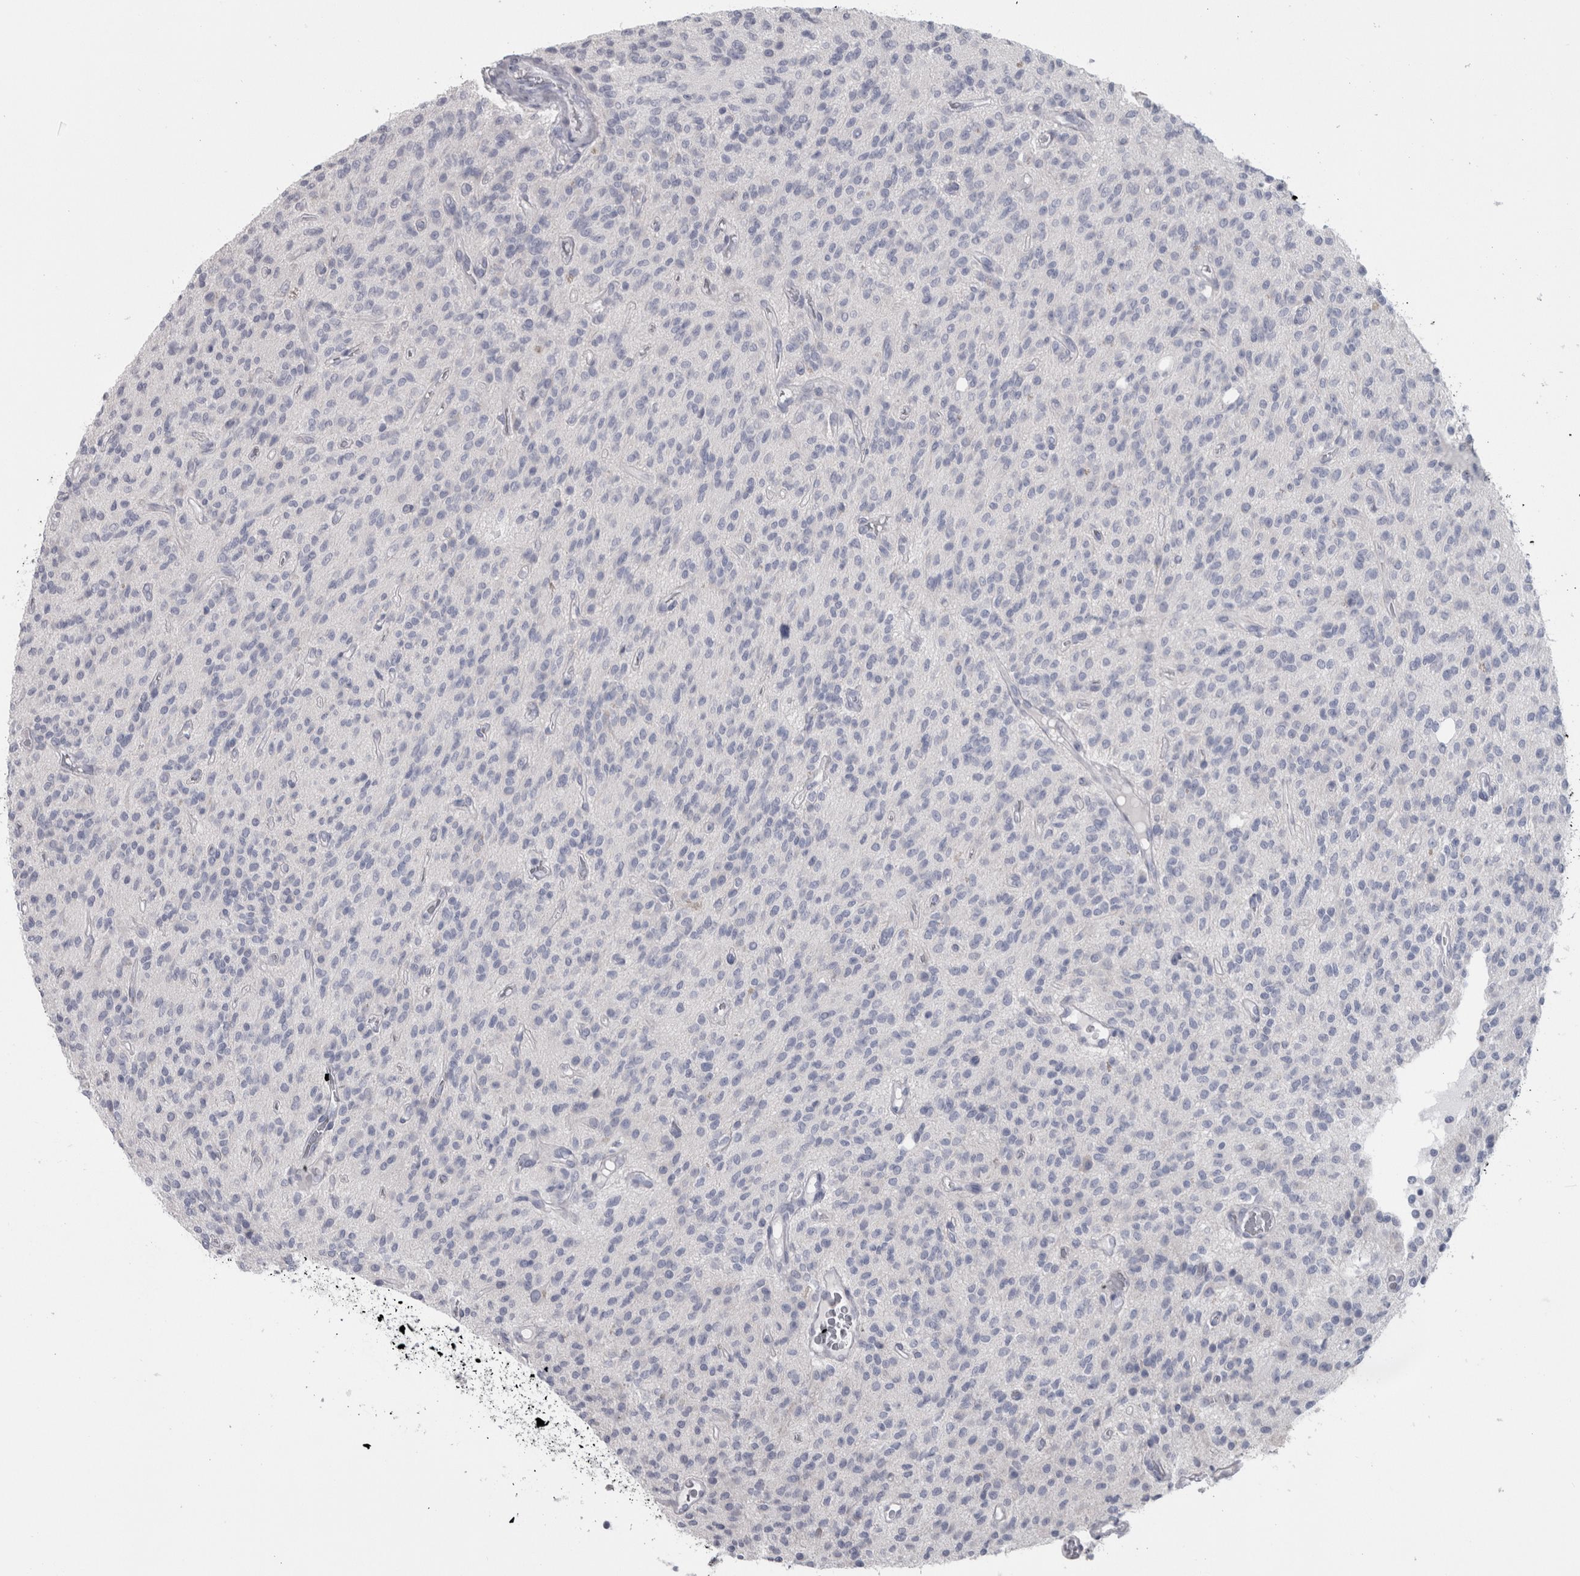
{"staining": {"intensity": "negative", "quantity": "none", "location": "none"}, "tissue": "glioma", "cell_type": "Tumor cells", "image_type": "cancer", "snomed": [{"axis": "morphology", "description": "Glioma, malignant, High grade"}, {"axis": "topography", "description": "Brain"}], "caption": "DAB (3,3'-diaminobenzidine) immunohistochemical staining of high-grade glioma (malignant) exhibits no significant expression in tumor cells. (IHC, brightfield microscopy, high magnification).", "gene": "MSMB", "patient": {"sex": "male", "age": 34}}